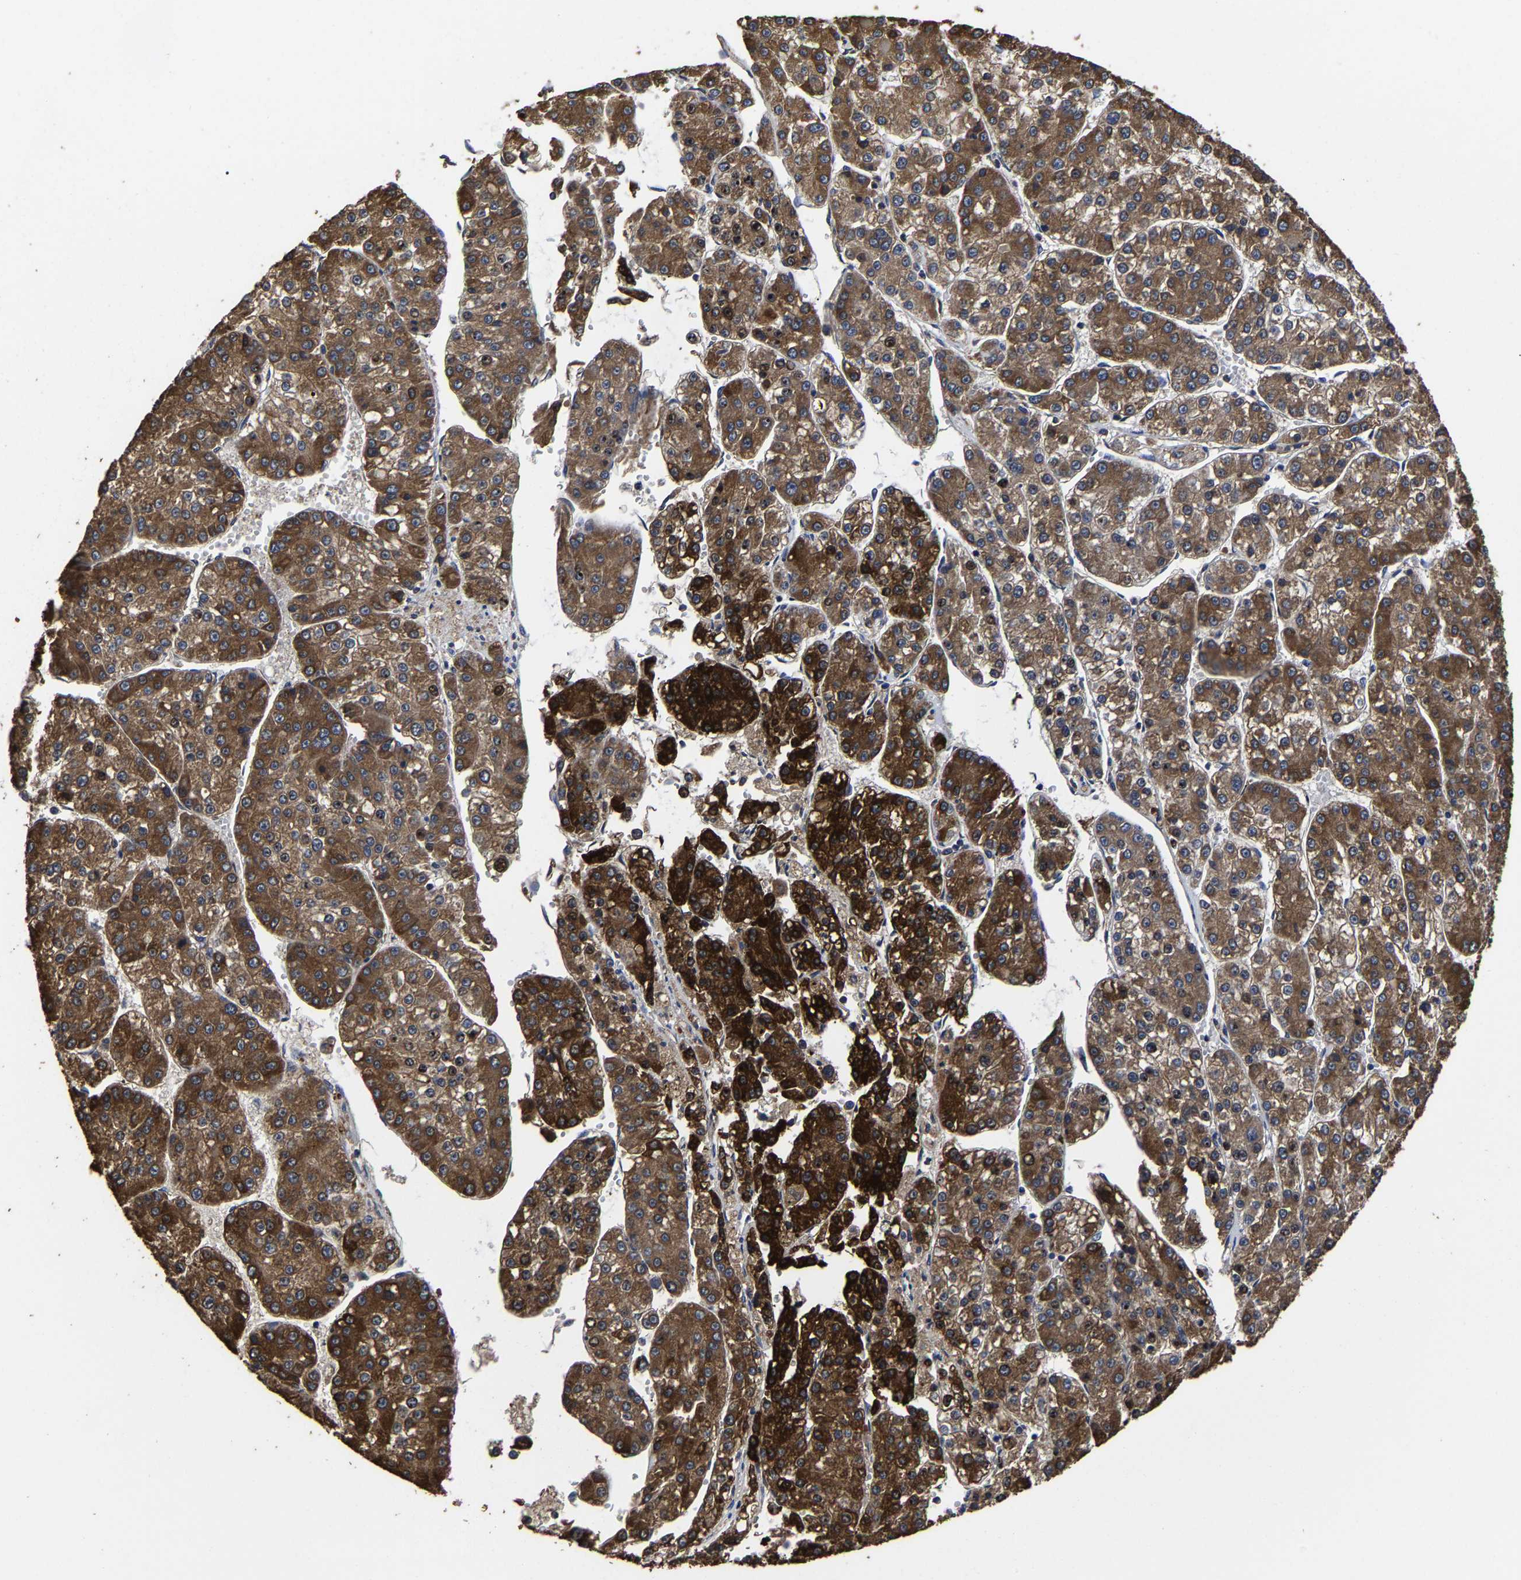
{"staining": {"intensity": "strong", "quantity": ">75%", "location": "cytoplasmic/membranous"}, "tissue": "liver cancer", "cell_type": "Tumor cells", "image_type": "cancer", "snomed": [{"axis": "morphology", "description": "Carcinoma, Hepatocellular, NOS"}, {"axis": "topography", "description": "Liver"}], "caption": "Protein staining of liver cancer (hepatocellular carcinoma) tissue demonstrates strong cytoplasmic/membranous positivity in approximately >75% of tumor cells.", "gene": "ITCH", "patient": {"sex": "female", "age": 73}}